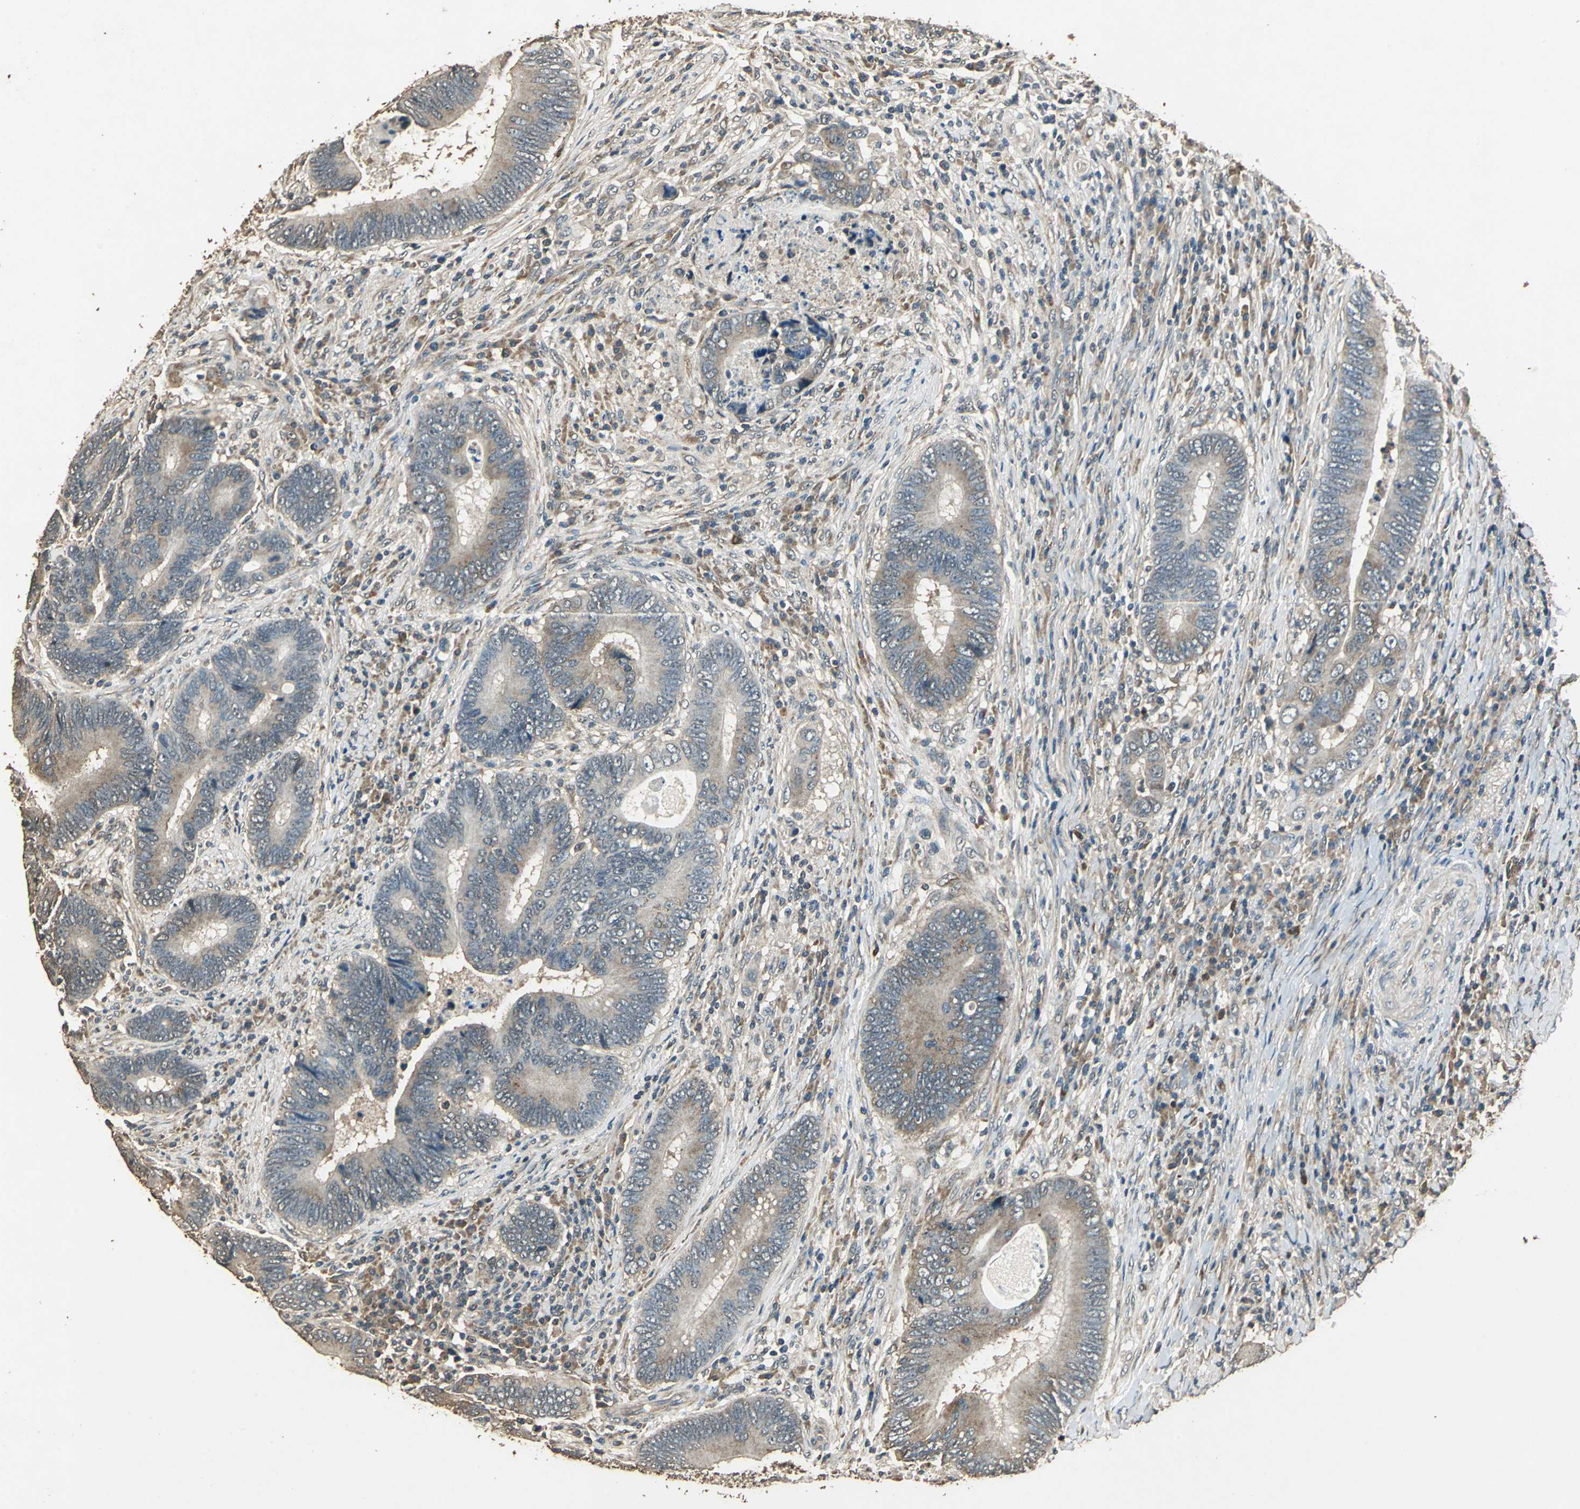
{"staining": {"intensity": "moderate", "quantity": ">75%", "location": "cytoplasmic/membranous"}, "tissue": "colorectal cancer", "cell_type": "Tumor cells", "image_type": "cancer", "snomed": [{"axis": "morphology", "description": "Adenocarcinoma, NOS"}, {"axis": "topography", "description": "Colon"}], "caption": "Immunohistochemistry (IHC) of human colorectal adenocarcinoma shows medium levels of moderate cytoplasmic/membranous staining in about >75% of tumor cells.", "gene": "TMPRSS4", "patient": {"sex": "female", "age": 78}}